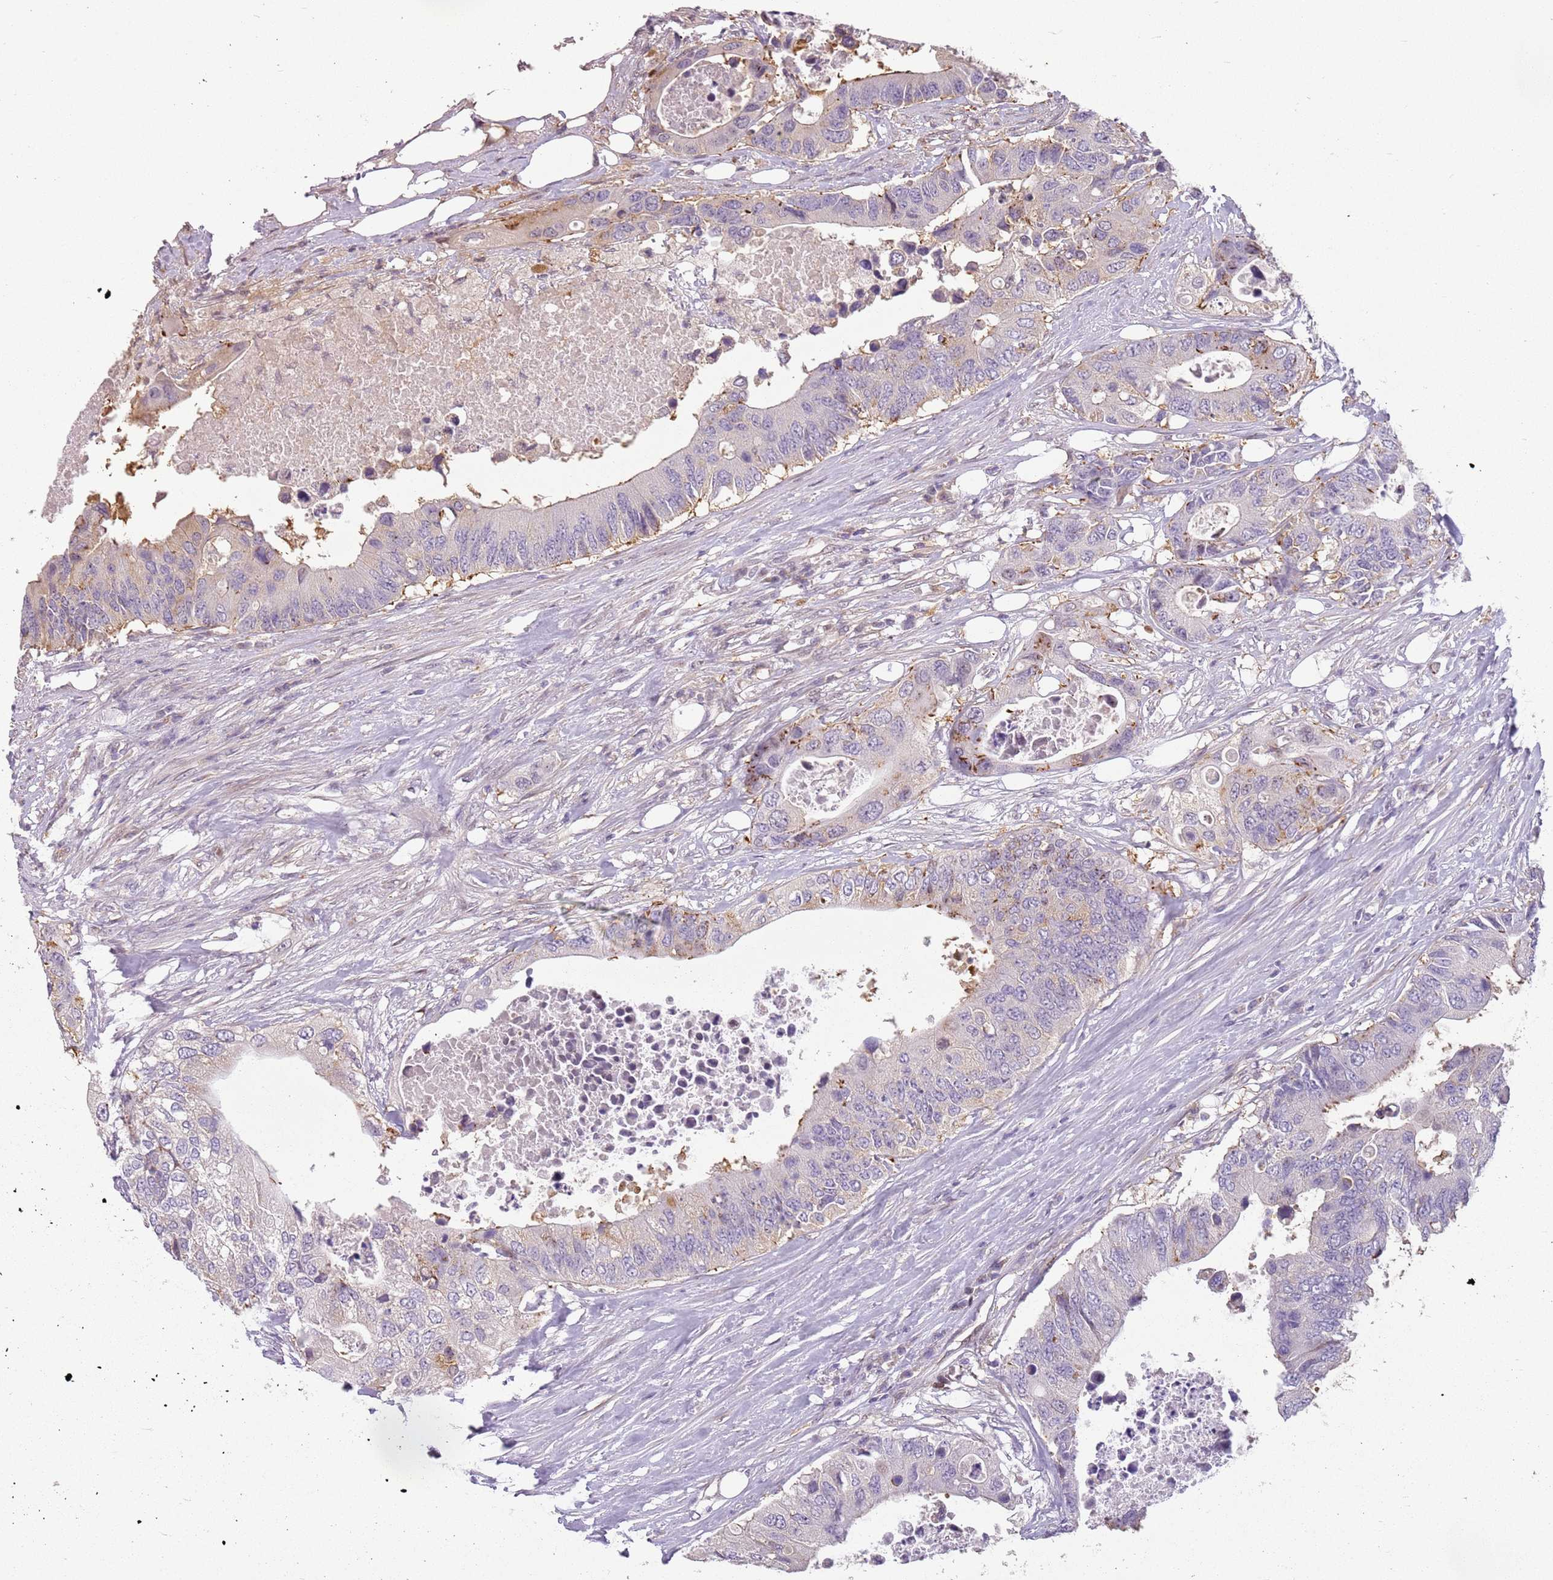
{"staining": {"intensity": "moderate", "quantity": "<25%", "location": "cytoplasmic/membranous"}, "tissue": "colorectal cancer", "cell_type": "Tumor cells", "image_type": "cancer", "snomed": [{"axis": "morphology", "description": "Adenocarcinoma, NOS"}, {"axis": "topography", "description": "Colon"}], "caption": "Adenocarcinoma (colorectal) tissue exhibits moderate cytoplasmic/membranous staining in approximately <25% of tumor cells, visualized by immunohistochemistry. Using DAB (3,3'-diaminobenzidine) (brown) and hematoxylin (blue) stains, captured at high magnification using brightfield microscopy.", "gene": "DEFB116", "patient": {"sex": "male", "age": 71}}